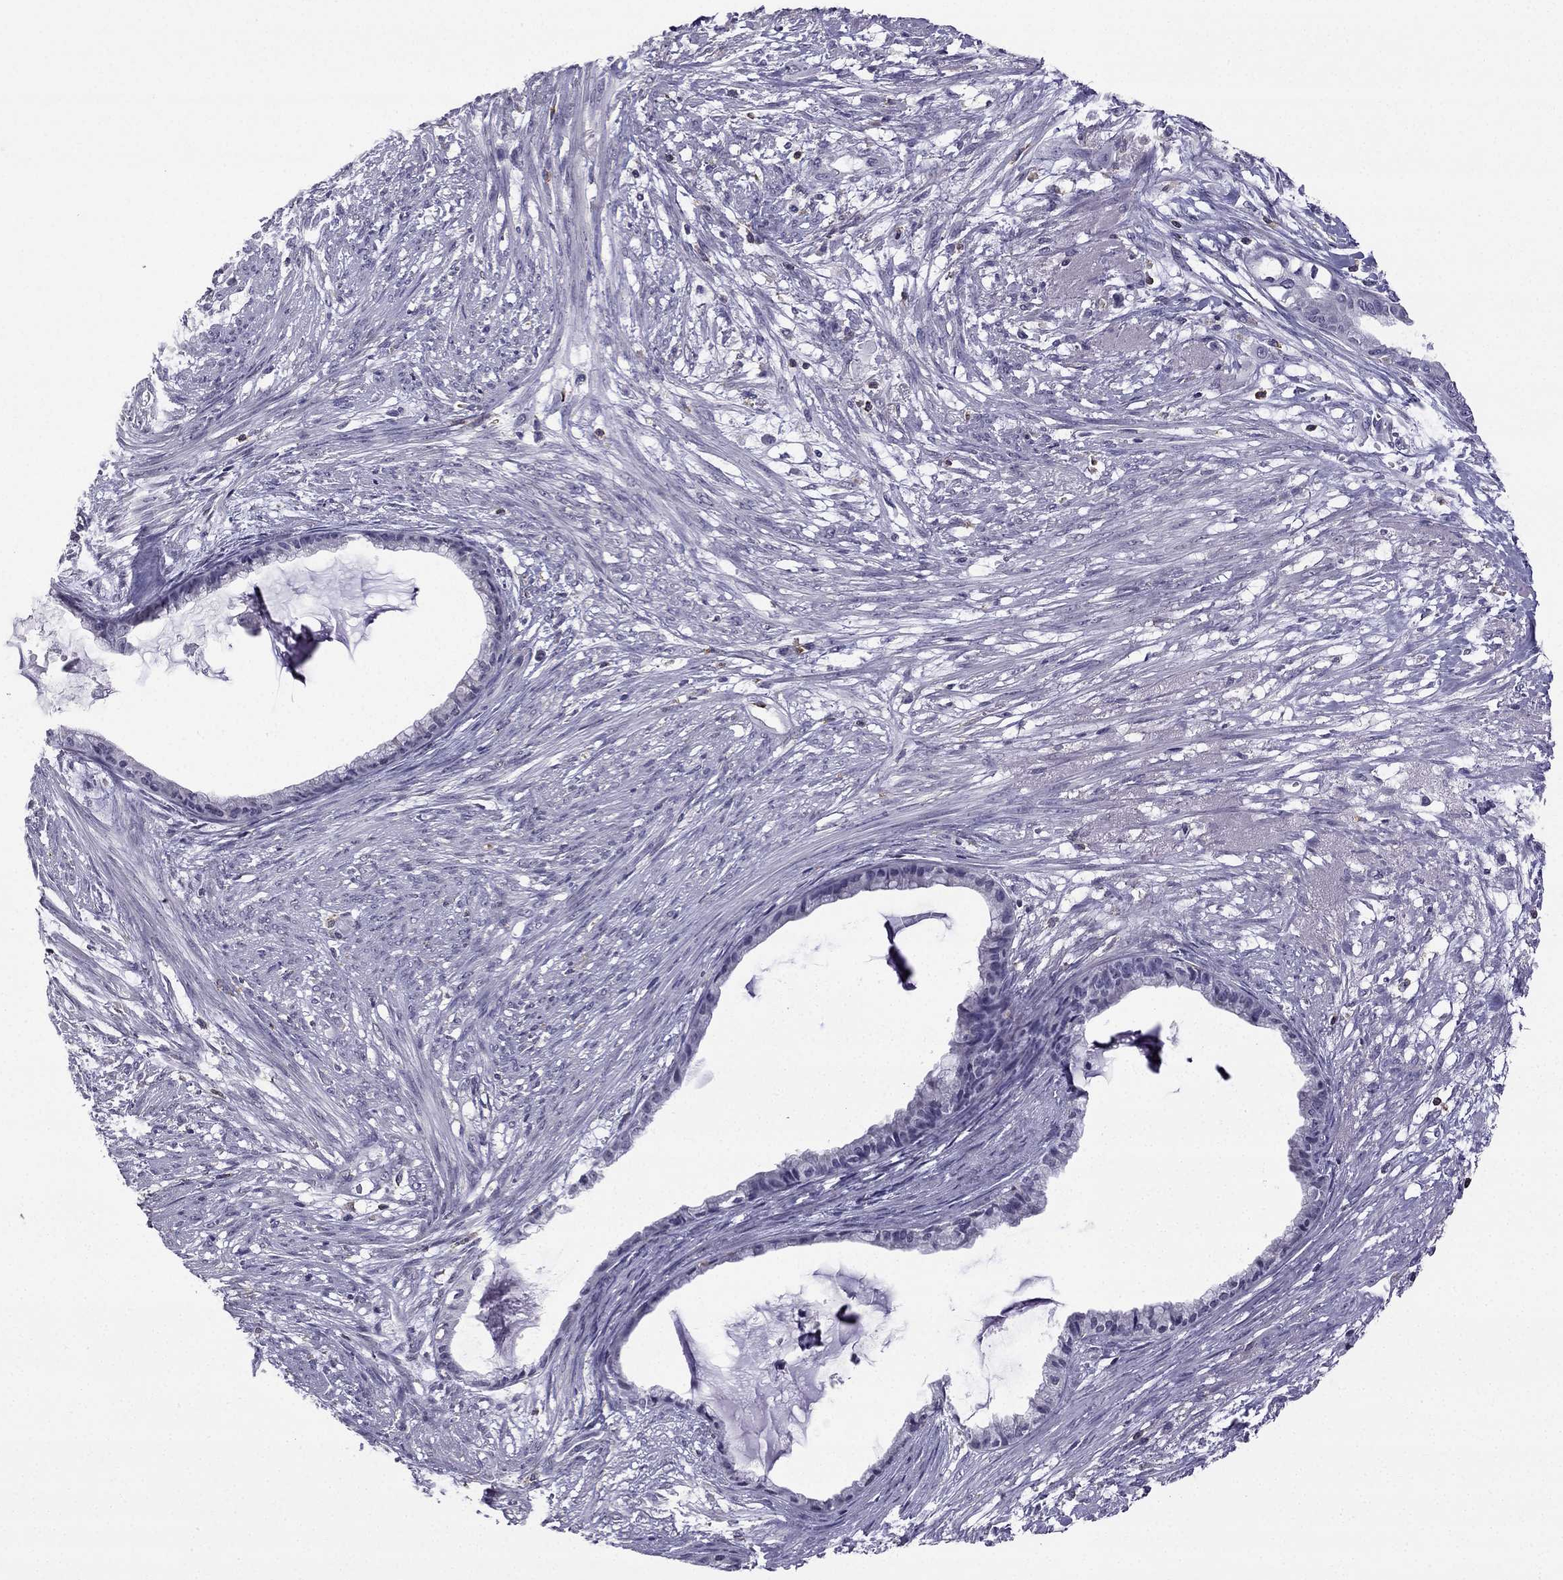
{"staining": {"intensity": "negative", "quantity": "none", "location": "none"}, "tissue": "endometrial cancer", "cell_type": "Tumor cells", "image_type": "cancer", "snomed": [{"axis": "morphology", "description": "Adenocarcinoma, NOS"}, {"axis": "topography", "description": "Endometrium"}], "caption": "The histopathology image shows no staining of tumor cells in endometrial cancer (adenocarcinoma).", "gene": "CCK", "patient": {"sex": "female", "age": 86}}